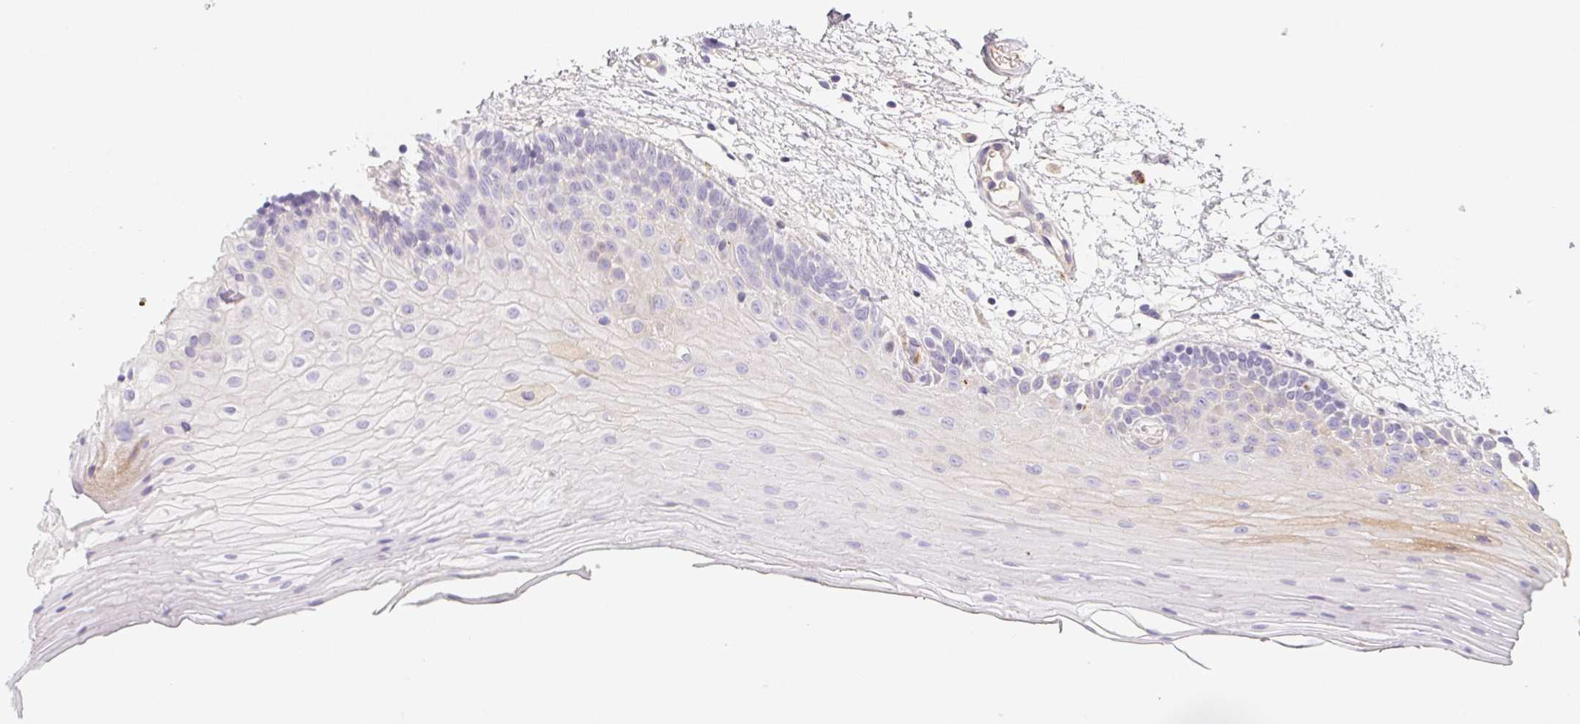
{"staining": {"intensity": "negative", "quantity": "none", "location": "none"}, "tissue": "oral mucosa", "cell_type": "Squamous epithelial cells", "image_type": "normal", "snomed": [{"axis": "morphology", "description": "Normal tissue, NOS"}, {"axis": "morphology", "description": "Squamous cell carcinoma, NOS"}, {"axis": "topography", "description": "Oral tissue"}, {"axis": "topography", "description": "Tounge, NOS"}, {"axis": "topography", "description": "Head-Neck"}], "caption": "There is no significant positivity in squamous epithelial cells of oral mucosa. Nuclei are stained in blue.", "gene": "ITIH2", "patient": {"sex": "male", "age": 62}}